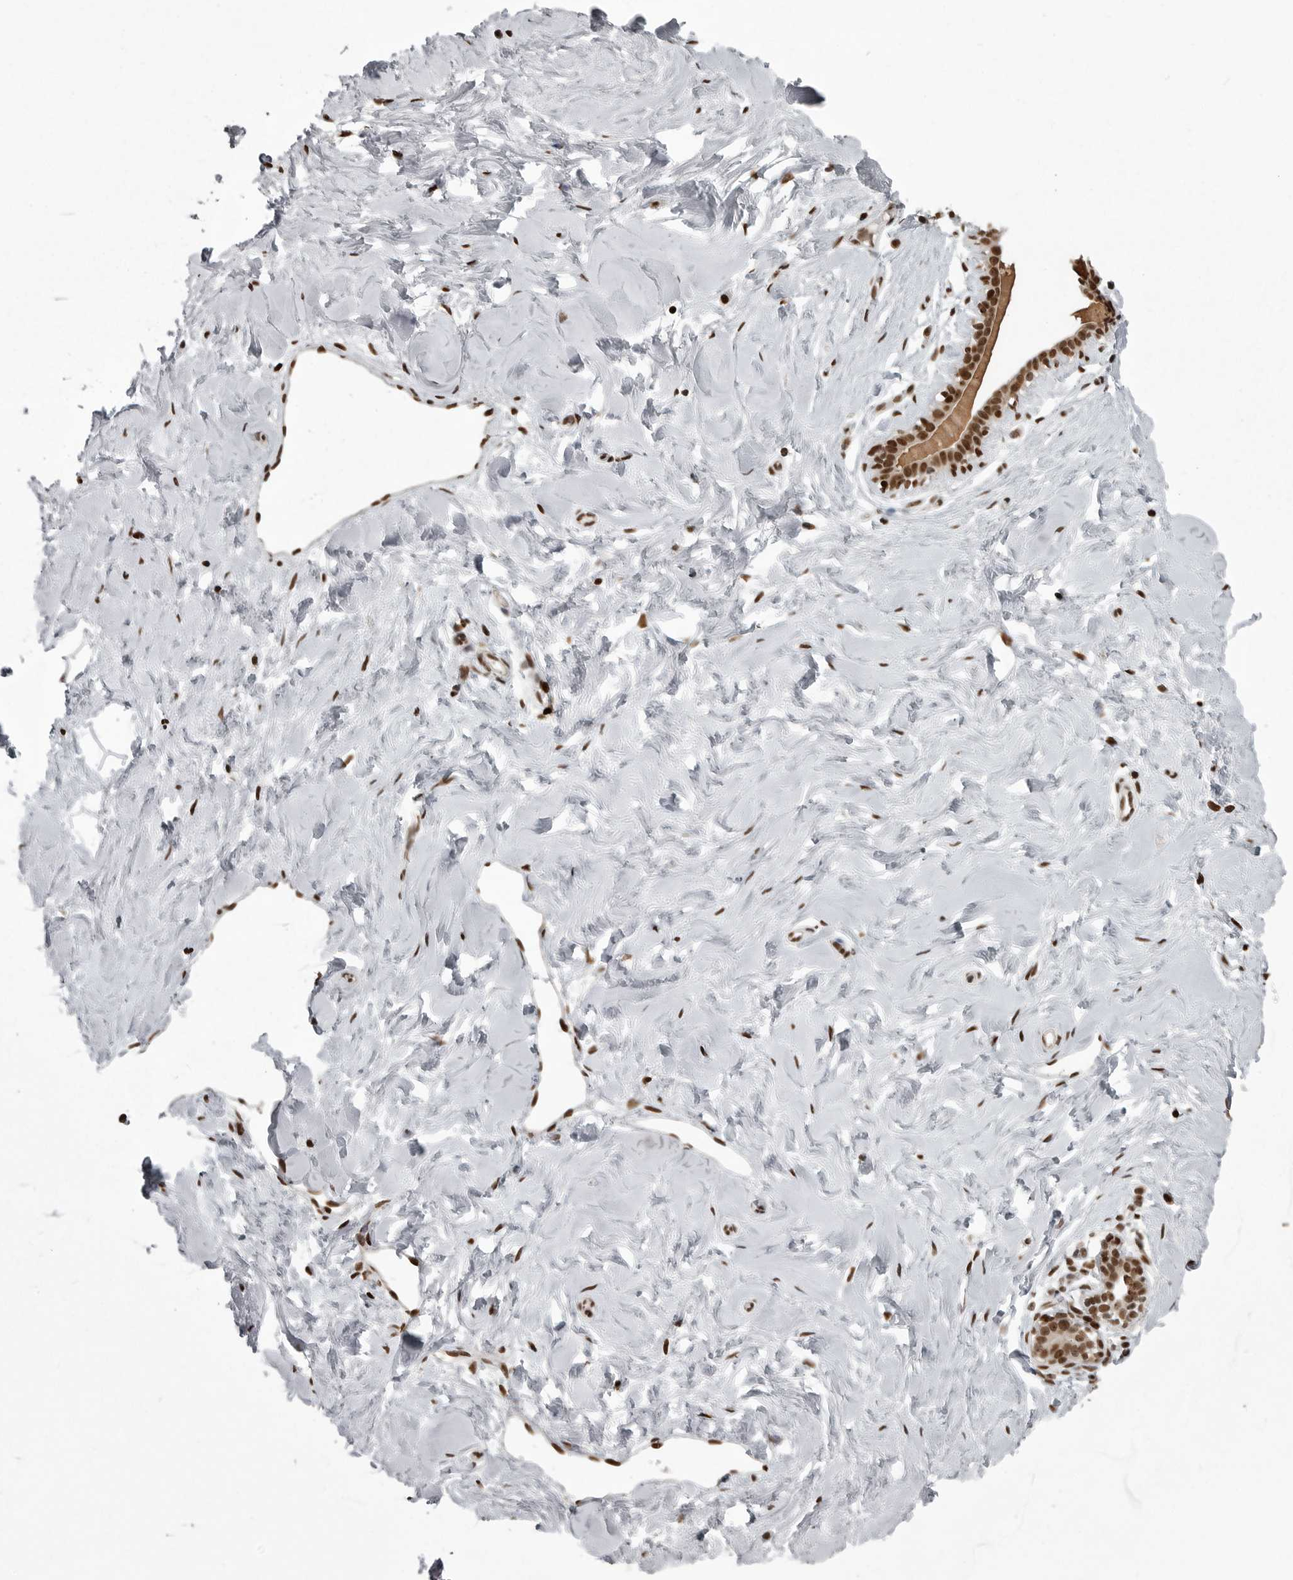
{"staining": {"intensity": "strong", "quantity": ">75%", "location": "nuclear"}, "tissue": "breast", "cell_type": "Adipocytes", "image_type": "normal", "snomed": [{"axis": "morphology", "description": "Normal tissue, NOS"}, {"axis": "morphology", "description": "Adenoma, NOS"}, {"axis": "topography", "description": "Breast"}], "caption": "This image reveals benign breast stained with immunohistochemistry (IHC) to label a protein in brown. The nuclear of adipocytes show strong positivity for the protein. Nuclei are counter-stained blue.", "gene": "YAF2", "patient": {"sex": "female", "age": 23}}